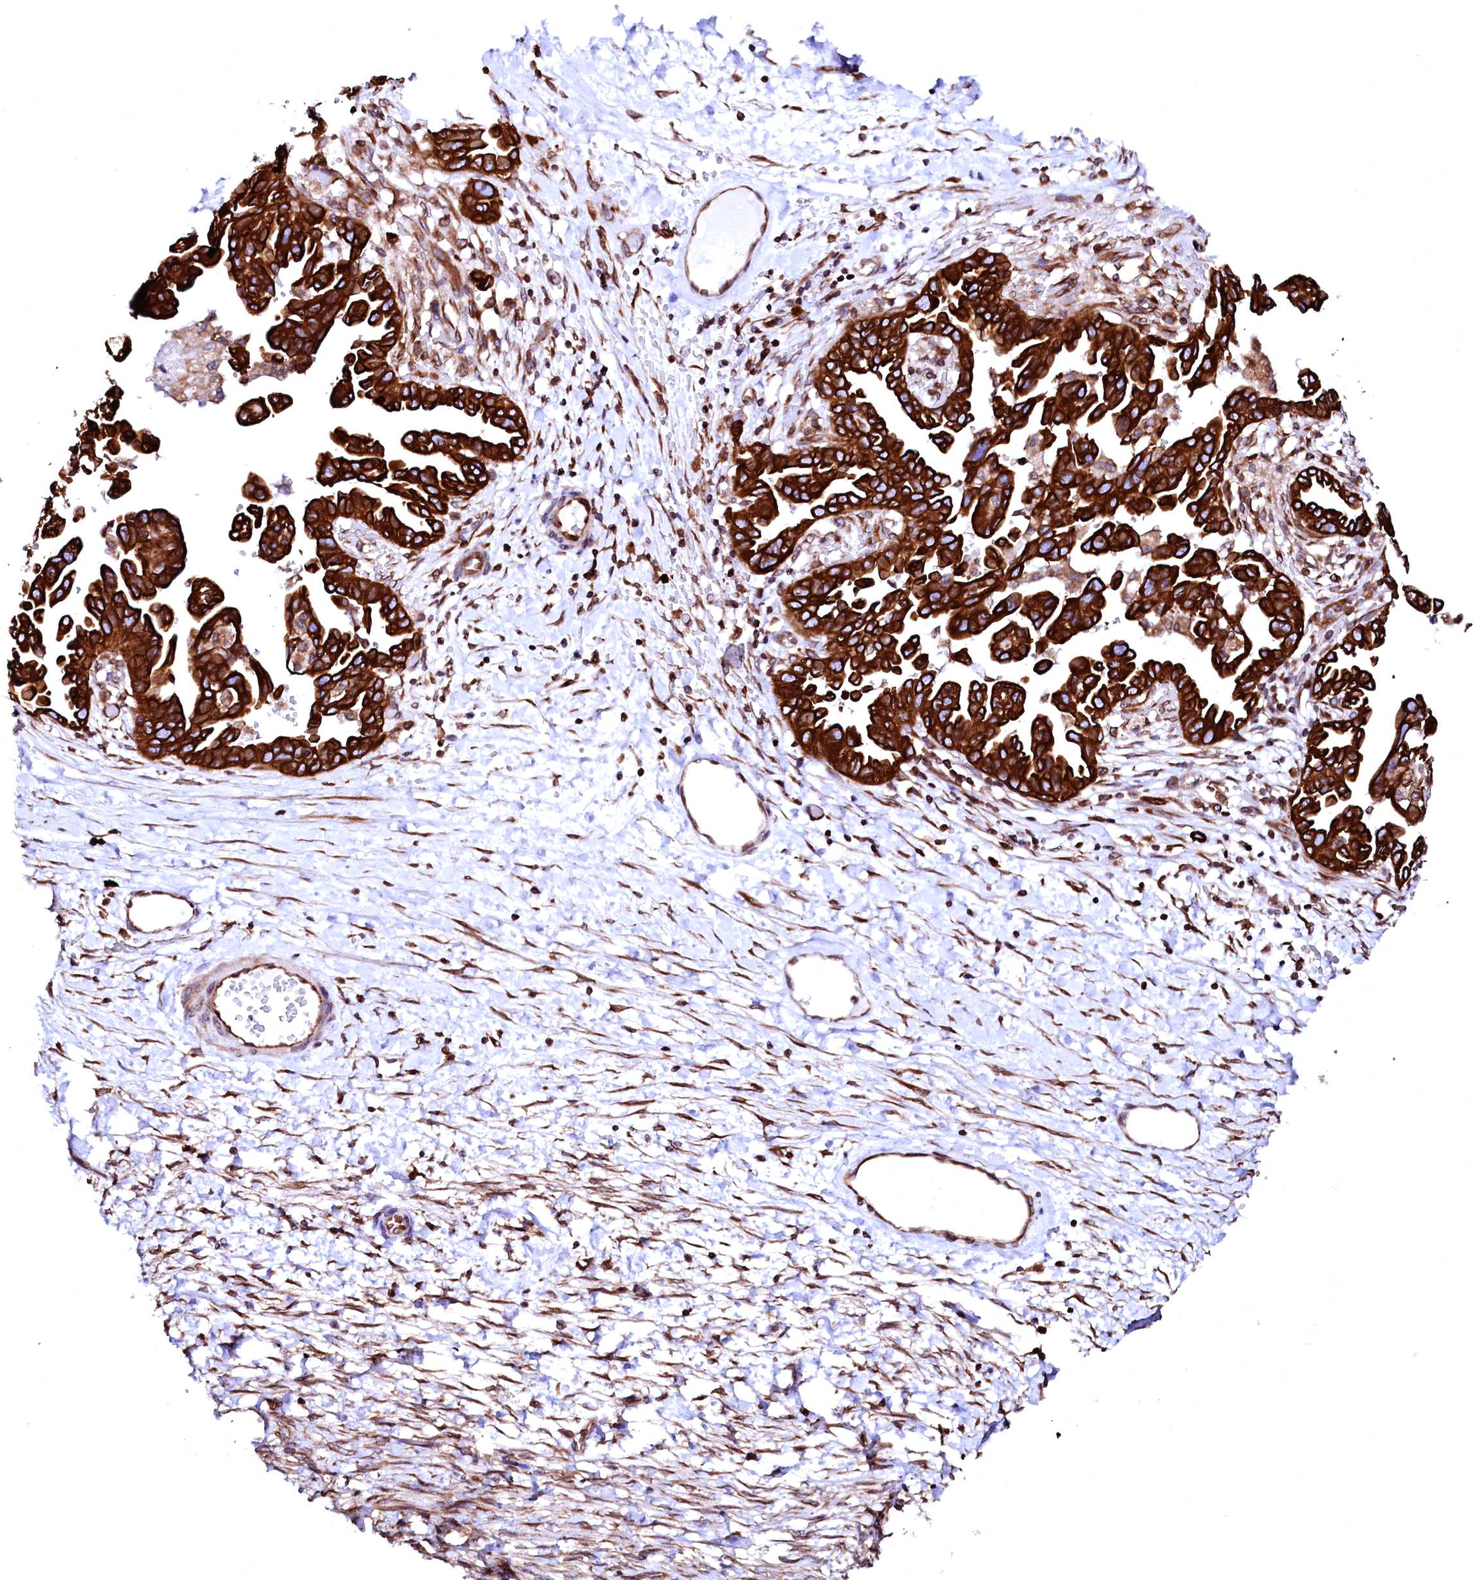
{"staining": {"intensity": "strong", "quantity": ">75%", "location": "cytoplasmic/membranous"}, "tissue": "ovarian cancer", "cell_type": "Tumor cells", "image_type": "cancer", "snomed": [{"axis": "morphology", "description": "Cystadenocarcinoma, serous, NOS"}, {"axis": "topography", "description": "Ovary"}], "caption": "IHC micrograph of neoplastic tissue: serous cystadenocarcinoma (ovarian) stained using immunohistochemistry (IHC) demonstrates high levels of strong protein expression localized specifically in the cytoplasmic/membranous of tumor cells, appearing as a cytoplasmic/membranous brown color.", "gene": "DERL1", "patient": {"sex": "female", "age": 54}}